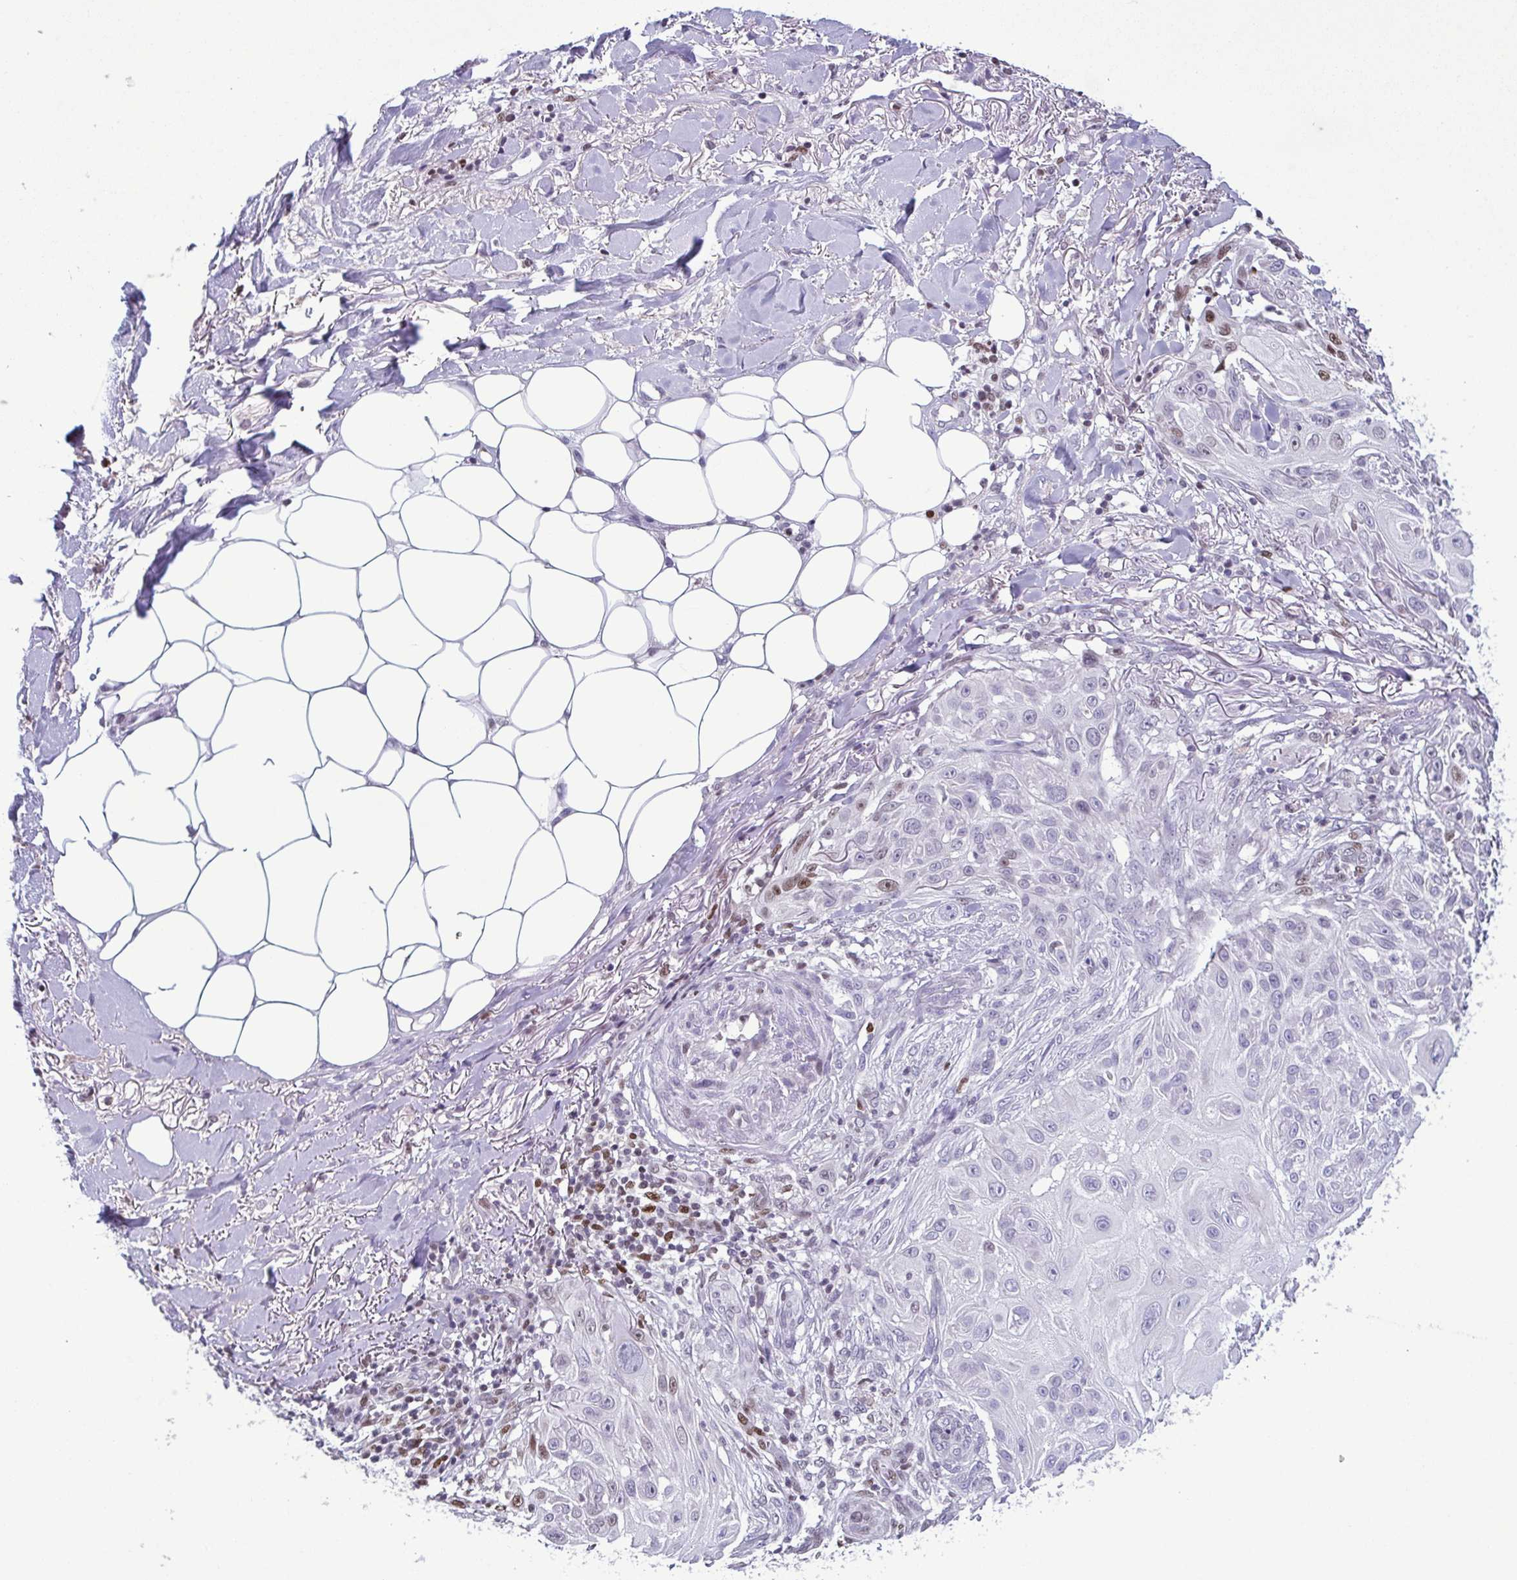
{"staining": {"intensity": "weak", "quantity": "<25%", "location": "nuclear"}, "tissue": "skin cancer", "cell_type": "Tumor cells", "image_type": "cancer", "snomed": [{"axis": "morphology", "description": "Squamous cell carcinoma, NOS"}, {"axis": "topography", "description": "Skin"}], "caption": "This is a photomicrograph of immunohistochemistry staining of skin cancer (squamous cell carcinoma), which shows no staining in tumor cells. (DAB (3,3'-diaminobenzidine) IHC with hematoxylin counter stain).", "gene": "IRF1", "patient": {"sex": "female", "age": 91}}